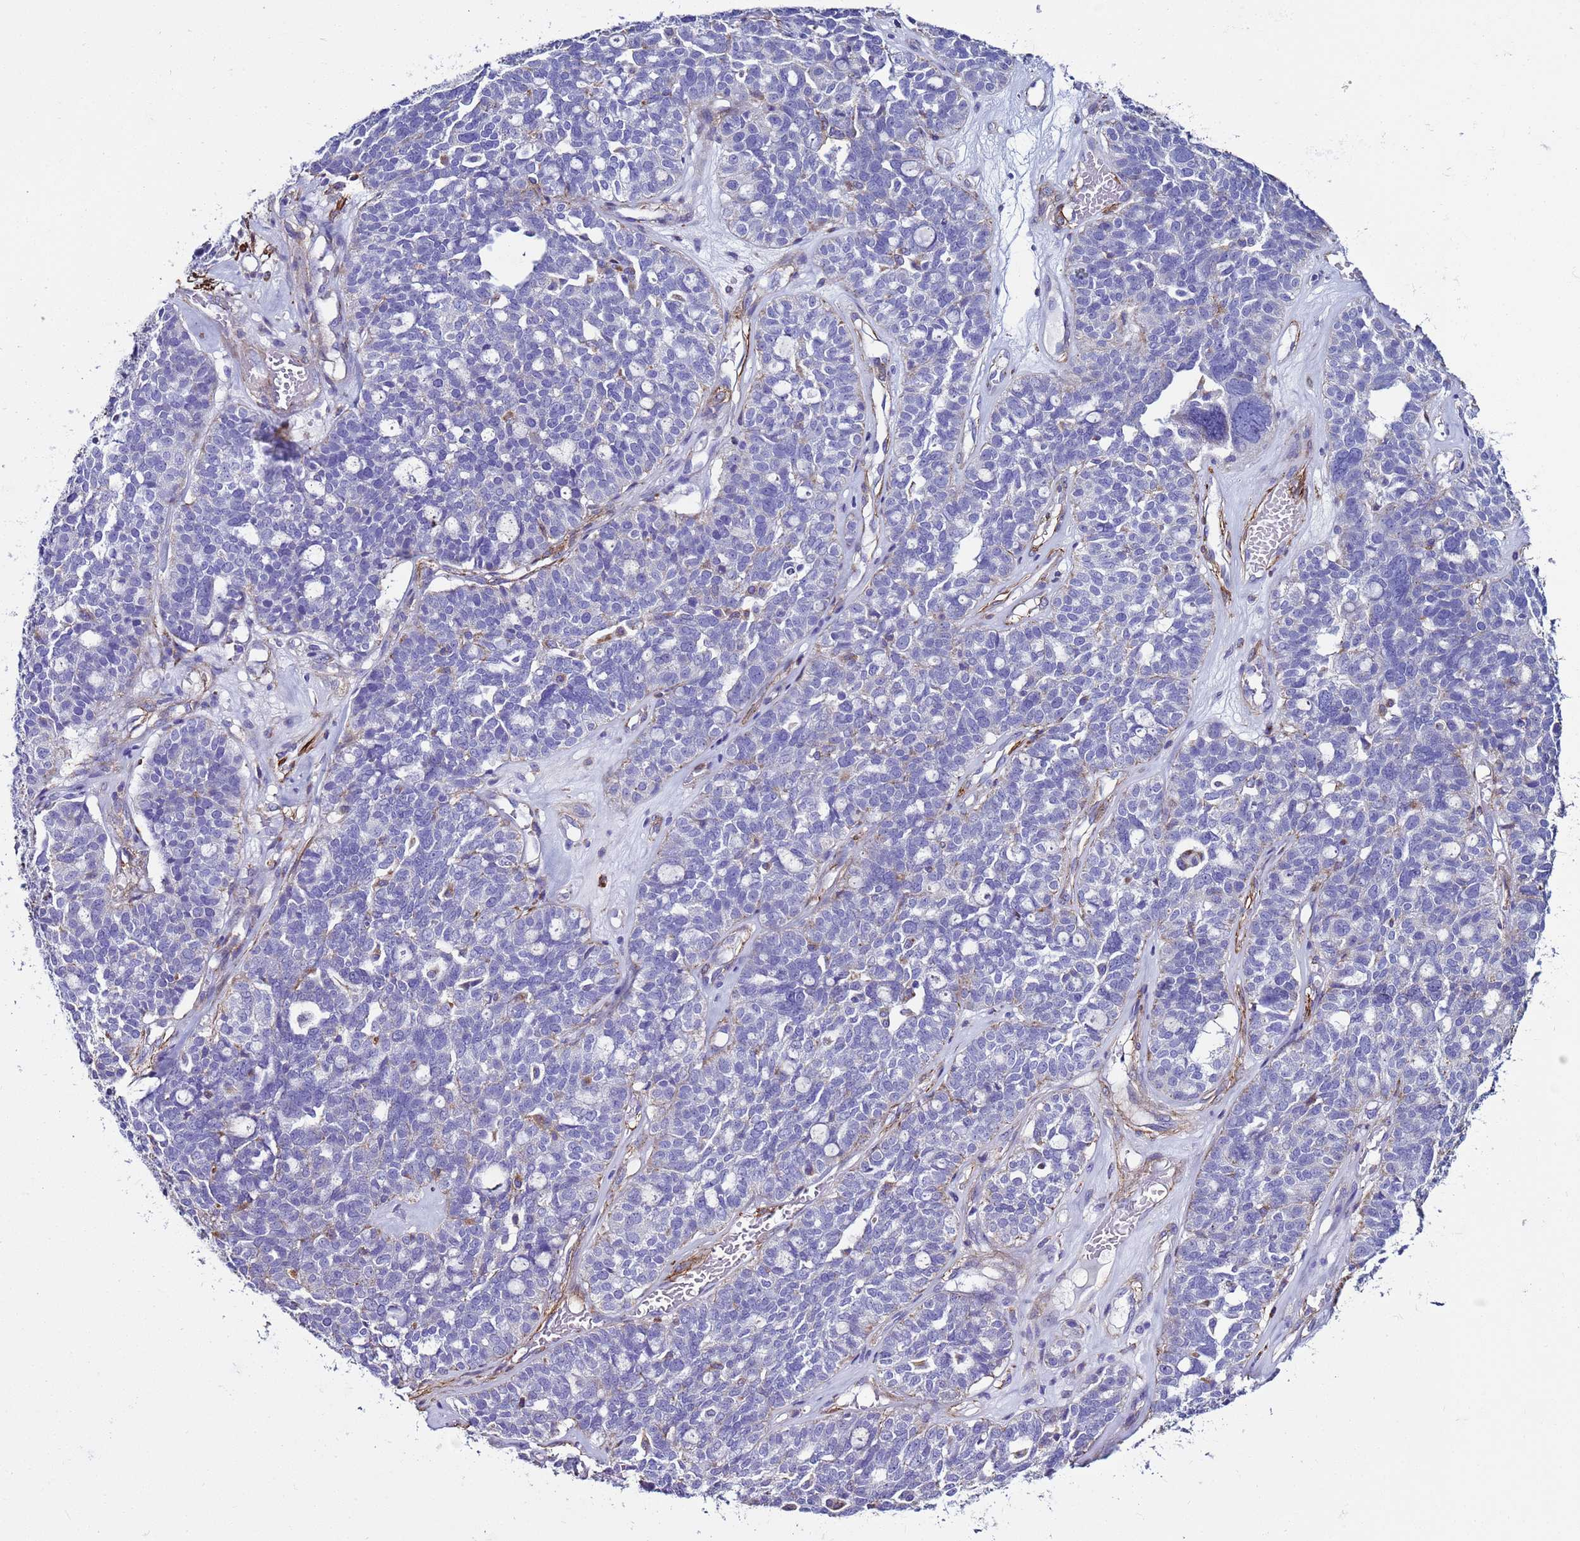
{"staining": {"intensity": "negative", "quantity": "none", "location": "none"}, "tissue": "ovarian cancer", "cell_type": "Tumor cells", "image_type": "cancer", "snomed": [{"axis": "morphology", "description": "Cystadenocarcinoma, serous, NOS"}, {"axis": "topography", "description": "Ovary"}], "caption": "Ovarian serous cystadenocarcinoma was stained to show a protein in brown. There is no significant staining in tumor cells.", "gene": "RABL2B", "patient": {"sex": "female", "age": 59}}